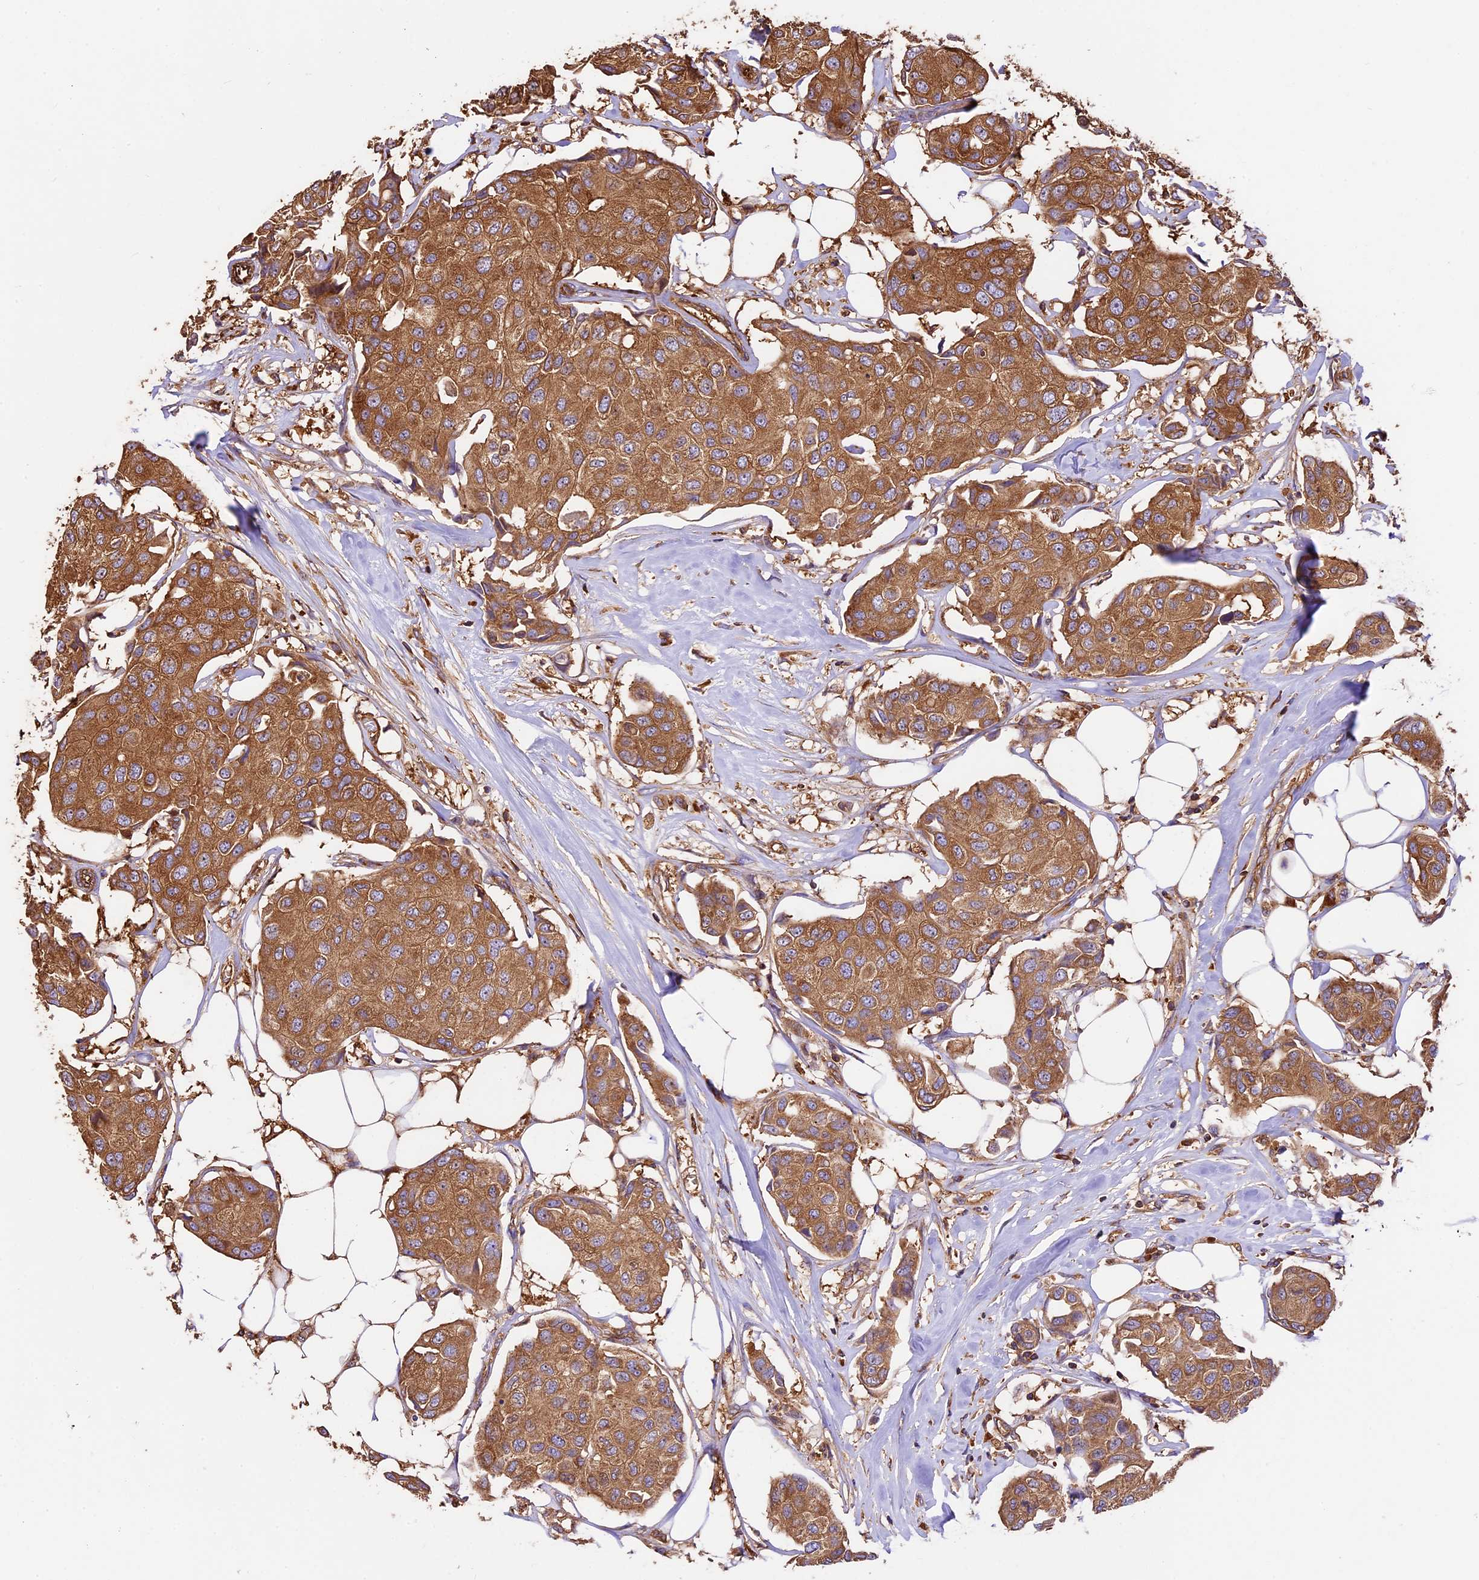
{"staining": {"intensity": "moderate", "quantity": ">75%", "location": "cytoplasmic/membranous"}, "tissue": "breast cancer", "cell_type": "Tumor cells", "image_type": "cancer", "snomed": [{"axis": "morphology", "description": "Duct carcinoma"}, {"axis": "topography", "description": "Breast"}], "caption": "High-power microscopy captured an IHC histopathology image of invasive ductal carcinoma (breast), revealing moderate cytoplasmic/membranous staining in approximately >75% of tumor cells. The staining is performed using DAB brown chromogen to label protein expression. The nuclei are counter-stained blue using hematoxylin.", "gene": "KARS1", "patient": {"sex": "female", "age": 80}}